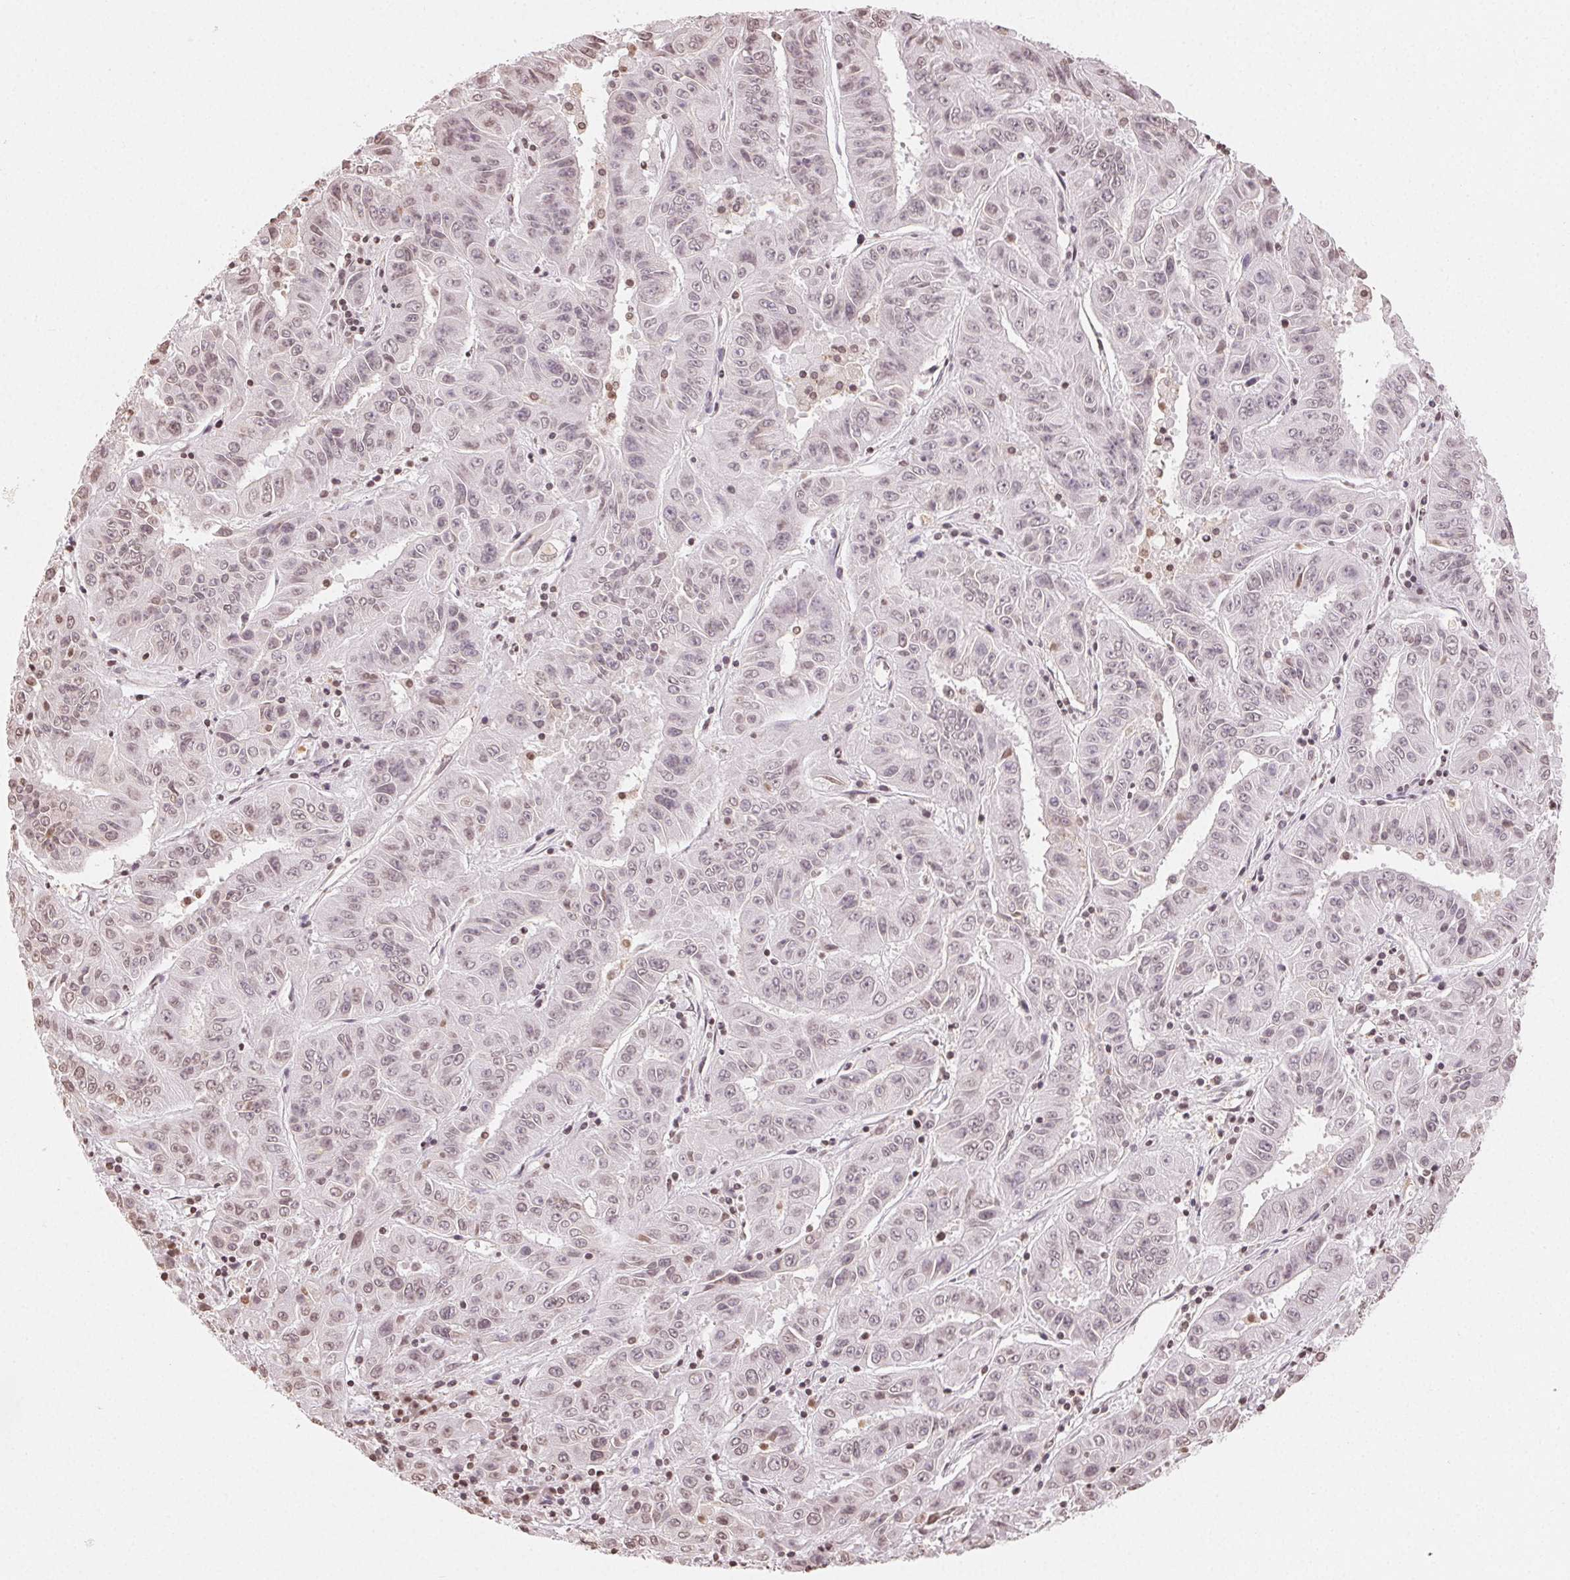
{"staining": {"intensity": "weak", "quantity": "25%-75%", "location": "nuclear"}, "tissue": "pancreatic cancer", "cell_type": "Tumor cells", "image_type": "cancer", "snomed": [{"axis": "morphology", "description": "Adenocarcinoma, NOS"}, {"axis": "topography", "description": "Pancreas"}], "caption": "This is an image of IHC staining of pancreatic cancer (adenocarcinoma), which shows weak staining in the nuclear of tumor cells.", "gene": "TBP", "patient": {"sex": "male", "age": 63}}